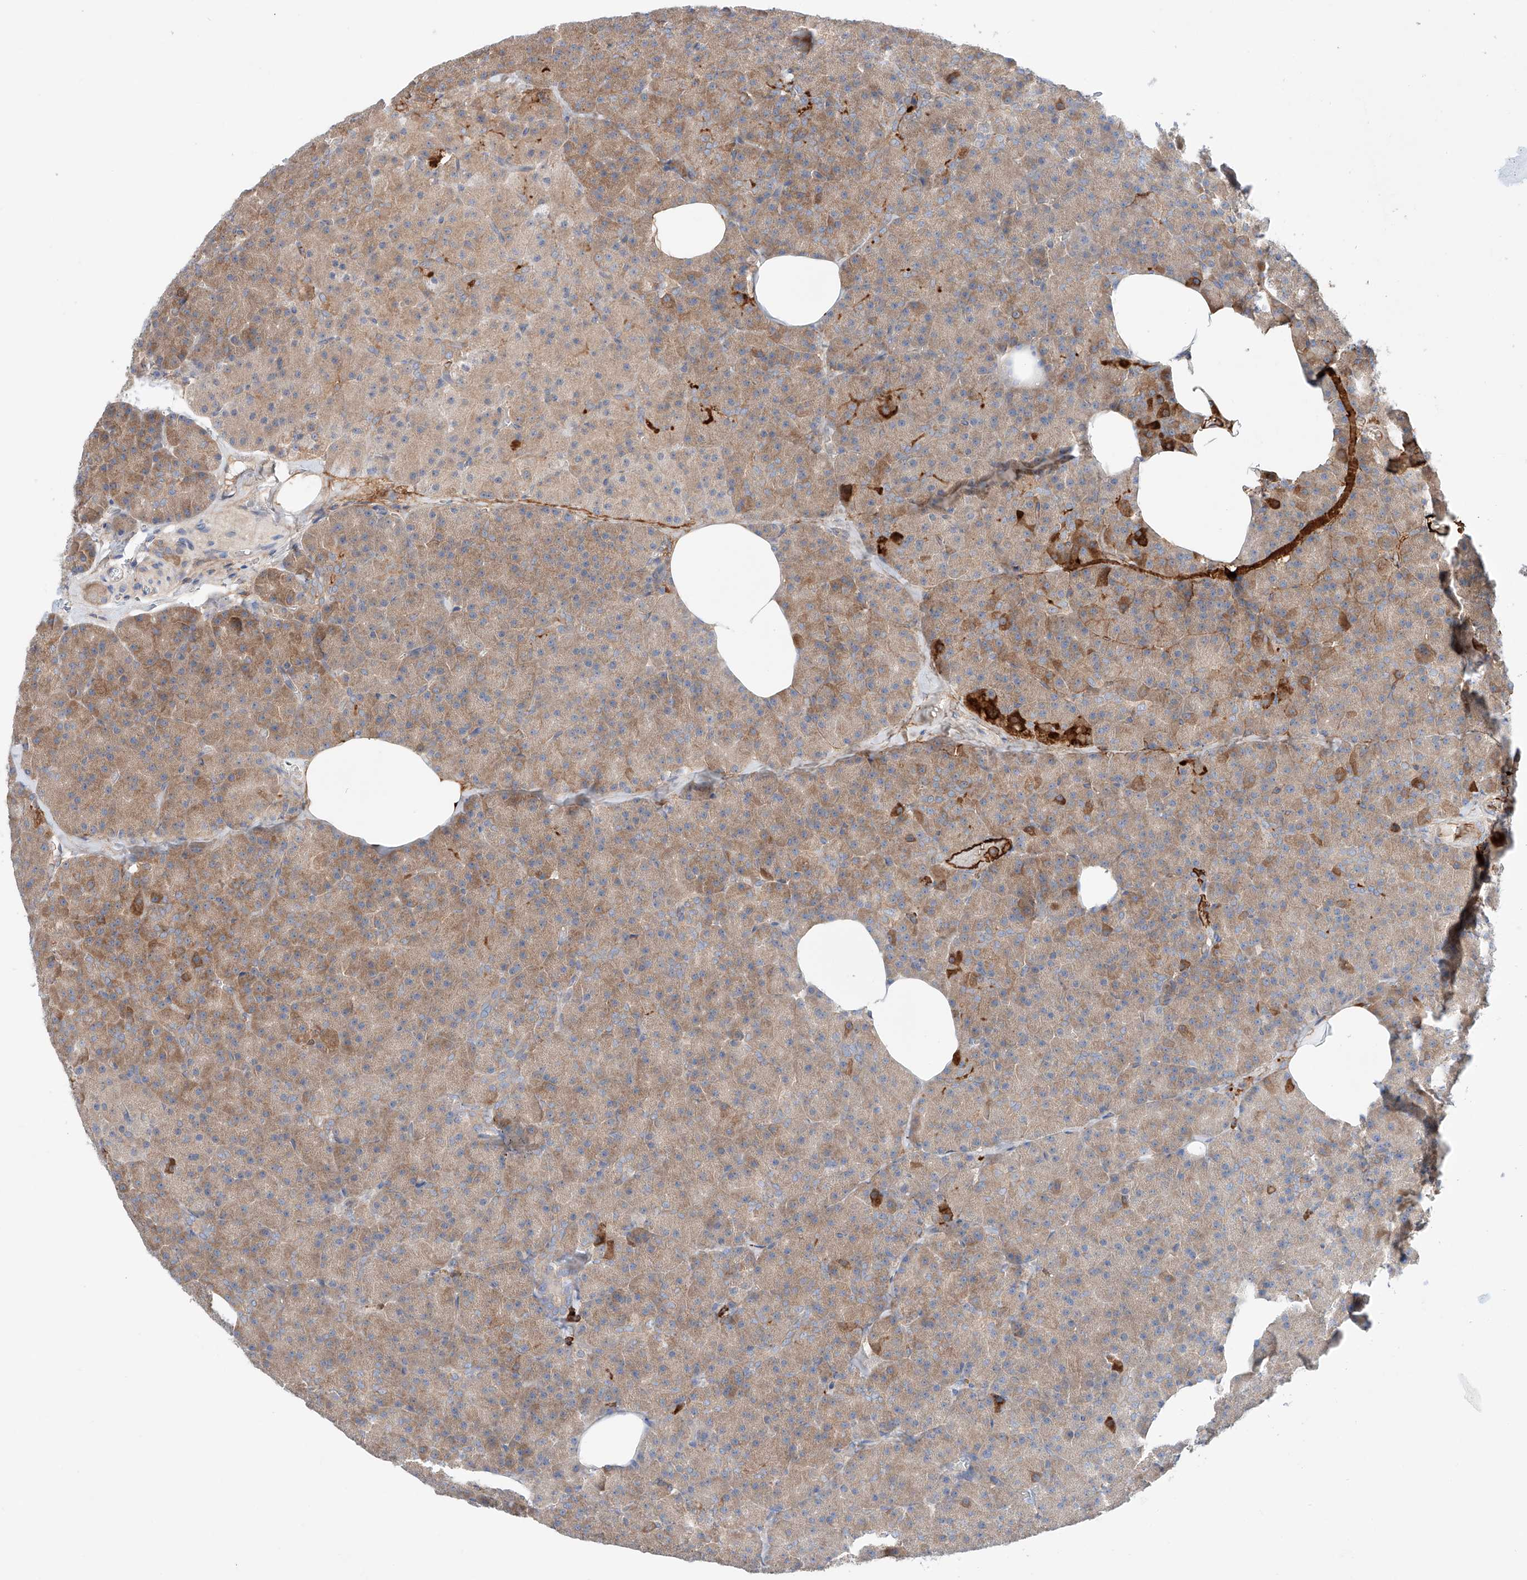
{"staining": {"intensity": "moderate", "quantity": ">75%", "location": "cytoplasmic/membranous"}, "tissue": "pancreas", "cell_type": "Exocrine glandular cells", "image_type": "normal", "snomed": [{"axis": "morphology", "description": "Normal tissue, NOS"}, {"axis": "morphology", "description": "Carcinoid, malignant, NOS"}, {"axis": "topography", "description": "Pancreas"}], "caption": "Protein staining of unremarkable pancreas demonstrates moderate cytoplasmic/membranous expression in approximately >75% of exocrine glandular cells.", "gene": "PGGT1B", "patient": {"sex": "female", "age": 35}}